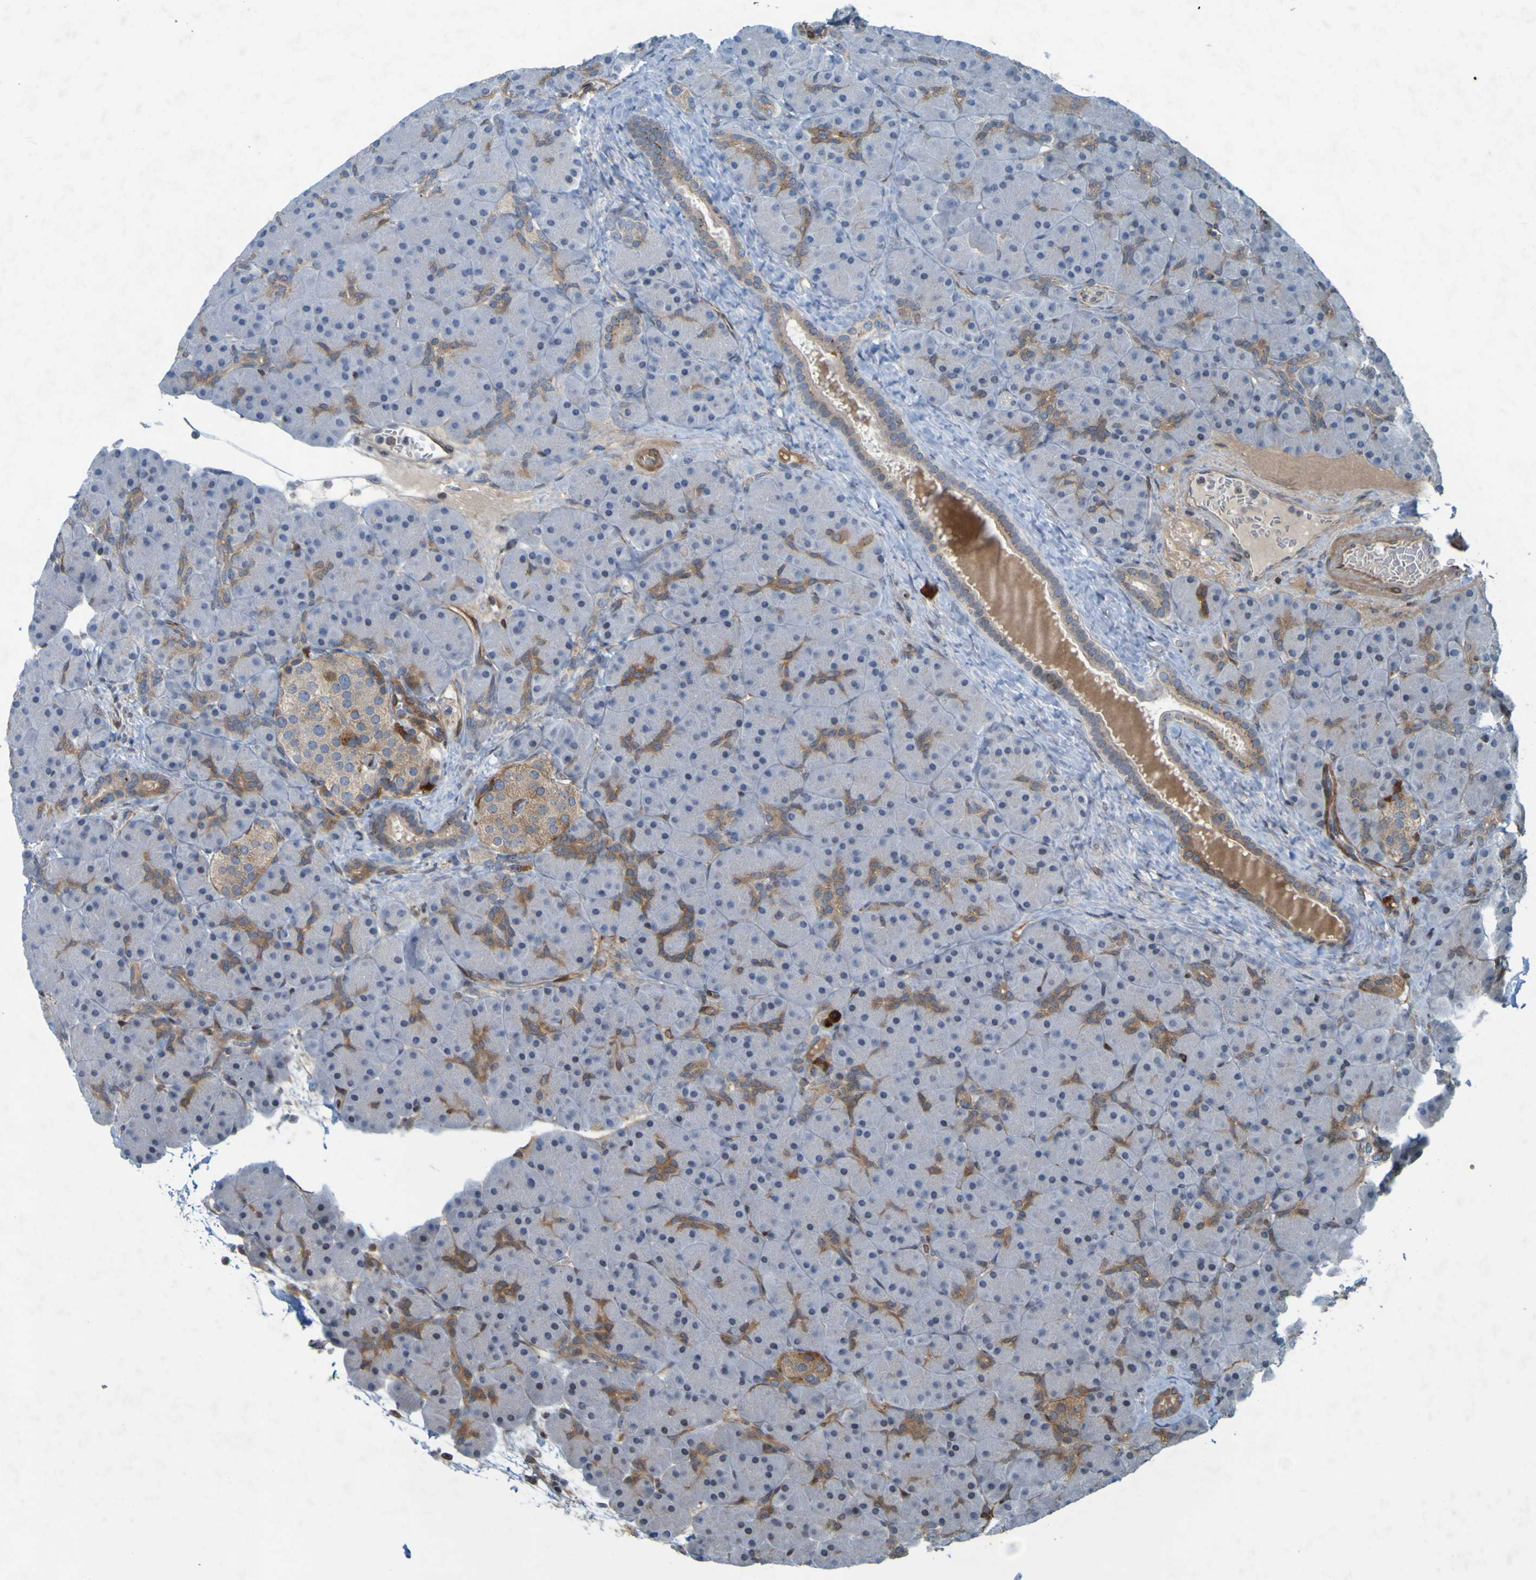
{"staining": {"intensity": "negative", "quantity": "none", "location": "none"}, "tissue": "pancreas", "cell_type": "Exocrine glandular cells", "image_type": "normal", "snomed": [{"axis": "morphology", "description": "Normal tissue, NOS"}, {"axis": "topography", "description": "Pancreas"}], "caption": "An immunohistochemistry image of normal pancreas is shown. There is no staining in exocrine glandular cells of pancreas.", "gene": "GUCY1A1", "patient": {"sex": "male", "age": 66}}